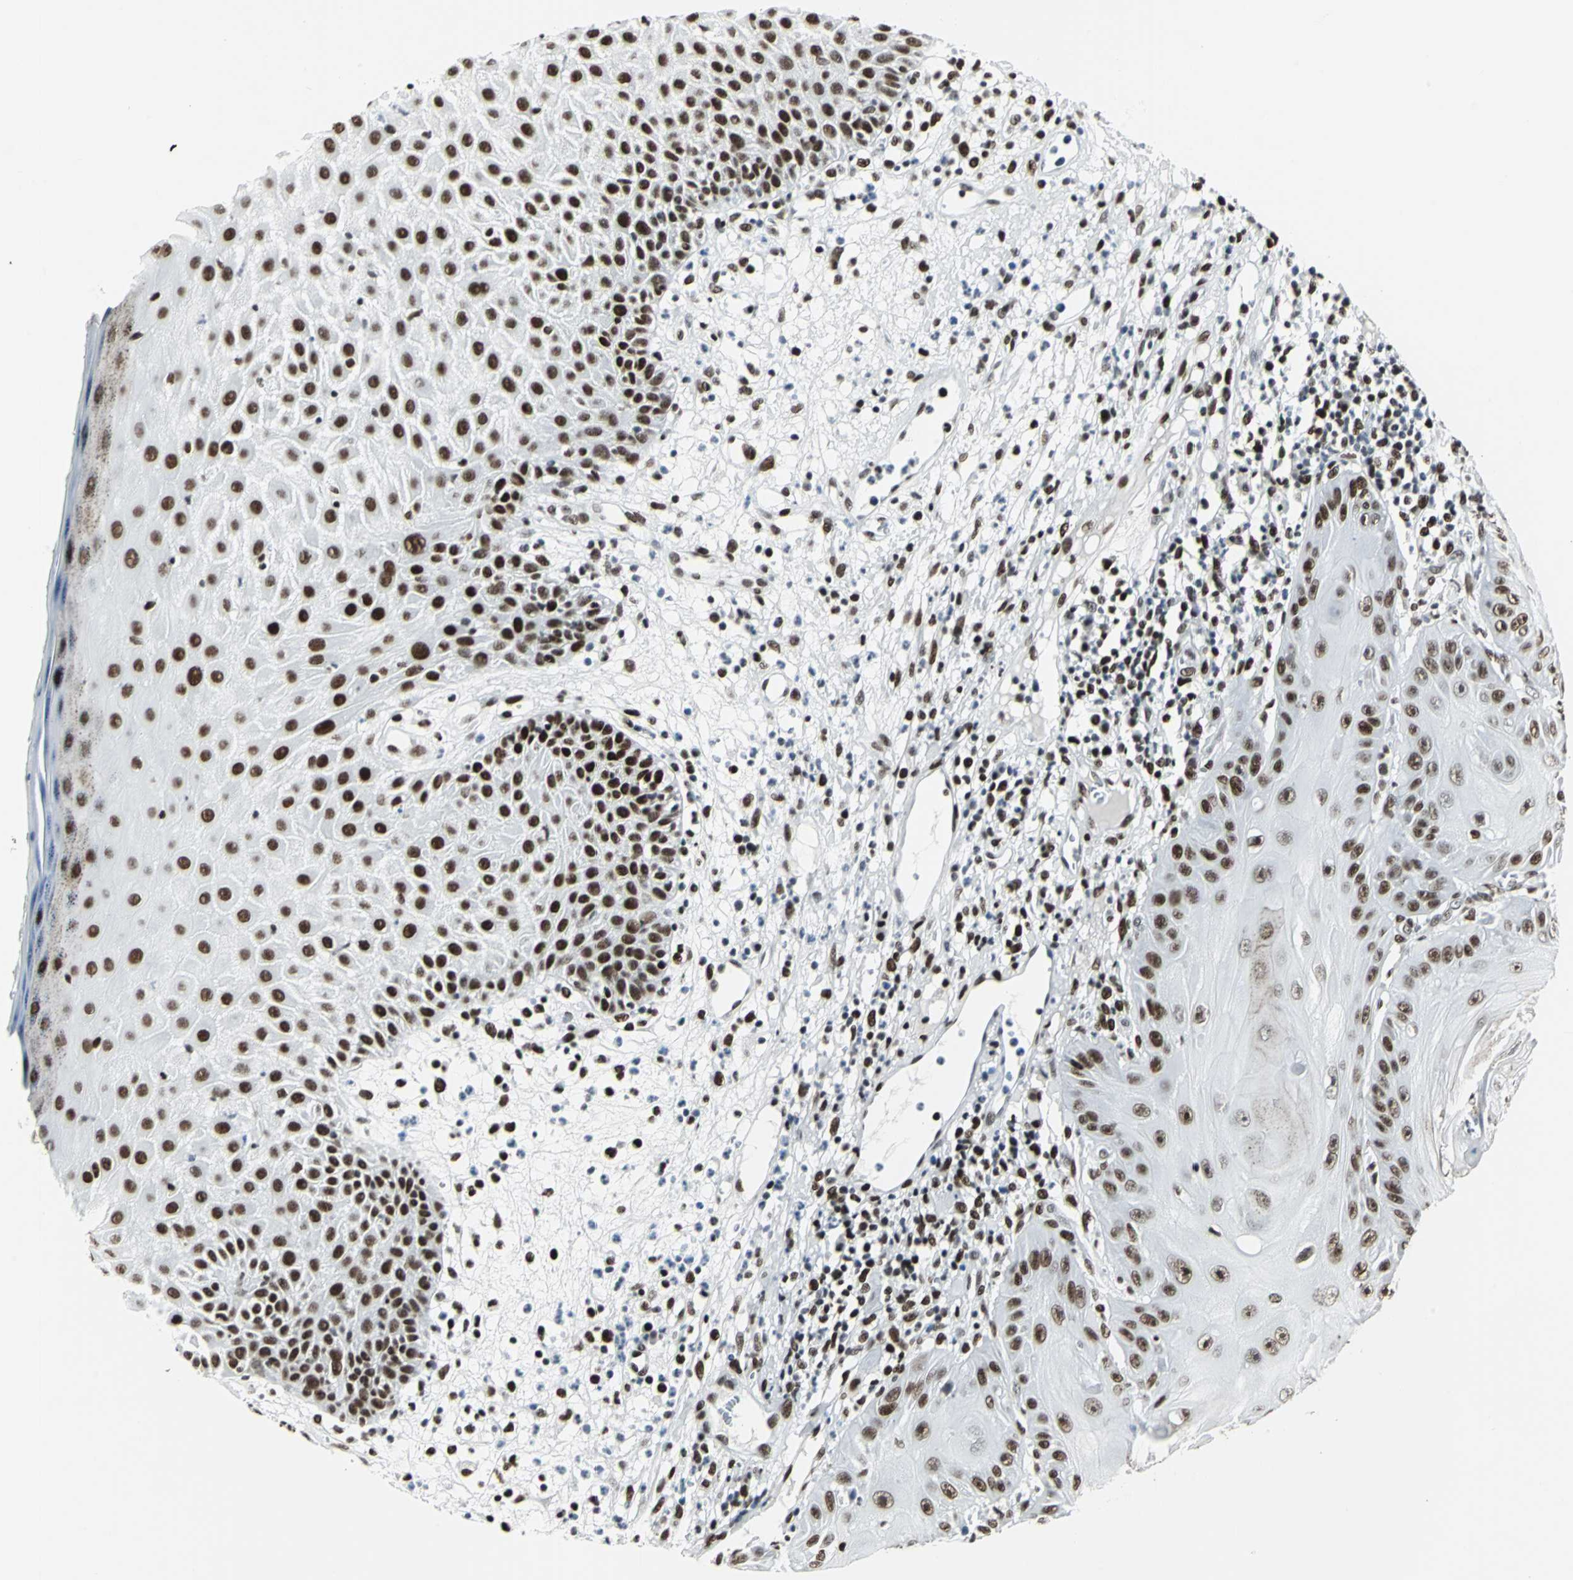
{"staining": {"intensity": "strong", "quantity": ">75%", "location": "nuclear"}, "tissue": "skin cancer", "cell_type": "Tumor cells", "image_type": "cancer", "snomed": [{"axis": "morphology", "description": "Squamous cell carcinoma, NOS"}, {"axis": "topography", "description": "Skin"}], "caption": "Protein expression analysis of skin cancer reveals strong nuclear expression in about >75% of tumor cells.", "gene": "HDAC2", "patient": {"sex": "female", "age": 78}}